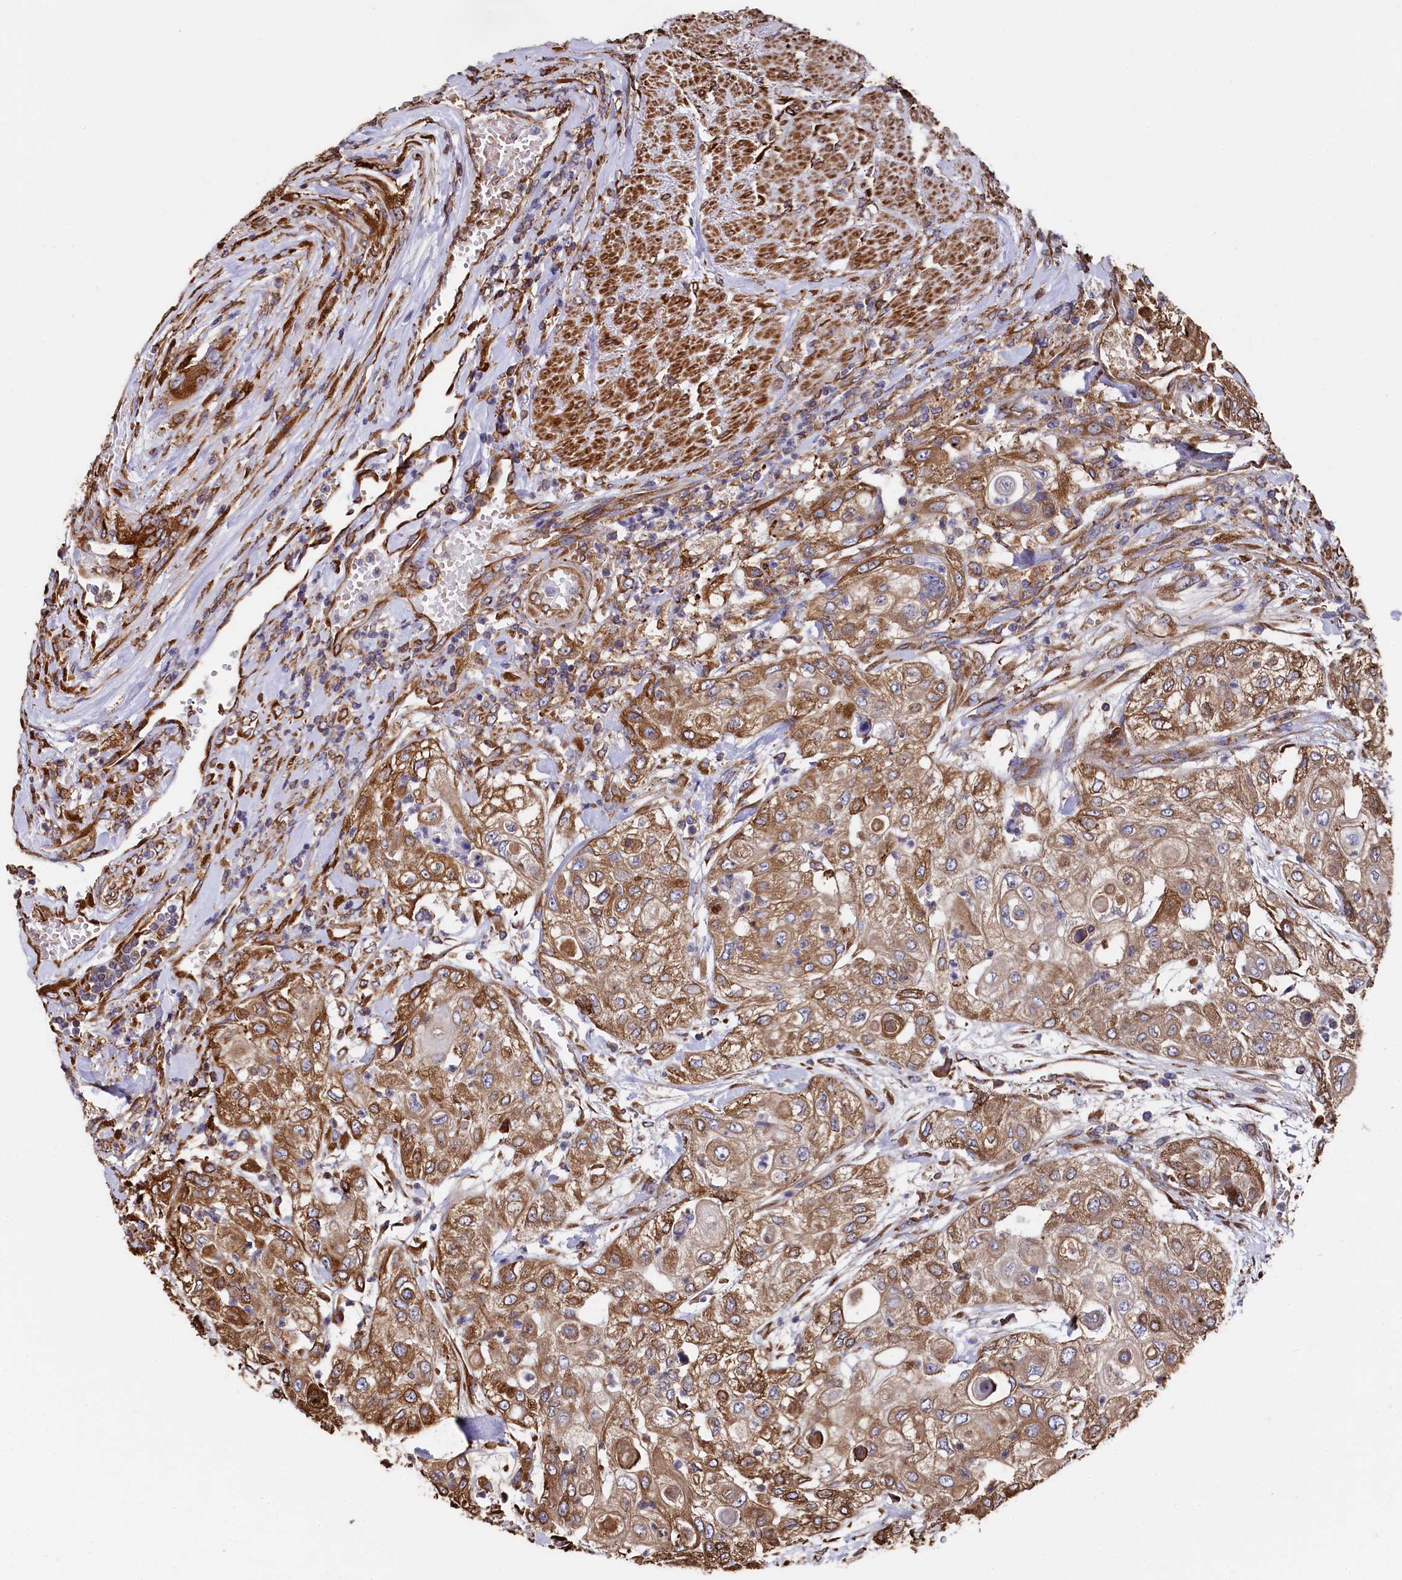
{"staining": {"intensity": "moderate", "quantity": ">75%", "location": "cytoplasmic/membranous"}, "tissue": "urothelial cancer", "cell_type": "Tumor cells", "image_type": "cancer", "snomed": [{"axis": "morphology", "description": "Urothelial carcinoma, High grade"}, {"axis": "topography", "description": "Urinary bladder"}], "caption": "Immunohistochemistry photomicrograph of neoplastic tissue: human high-grade urothelial carcinoma stained using immunohistochemistry displays medium levels of moderate protein expression localized specifically in the cytoplasmic/membranous of tumor cells, appearing as a cytoplasmic/membranous brown color.", "gene": "NEURL1B", "patient": {"sex": "female", "age": 79}}